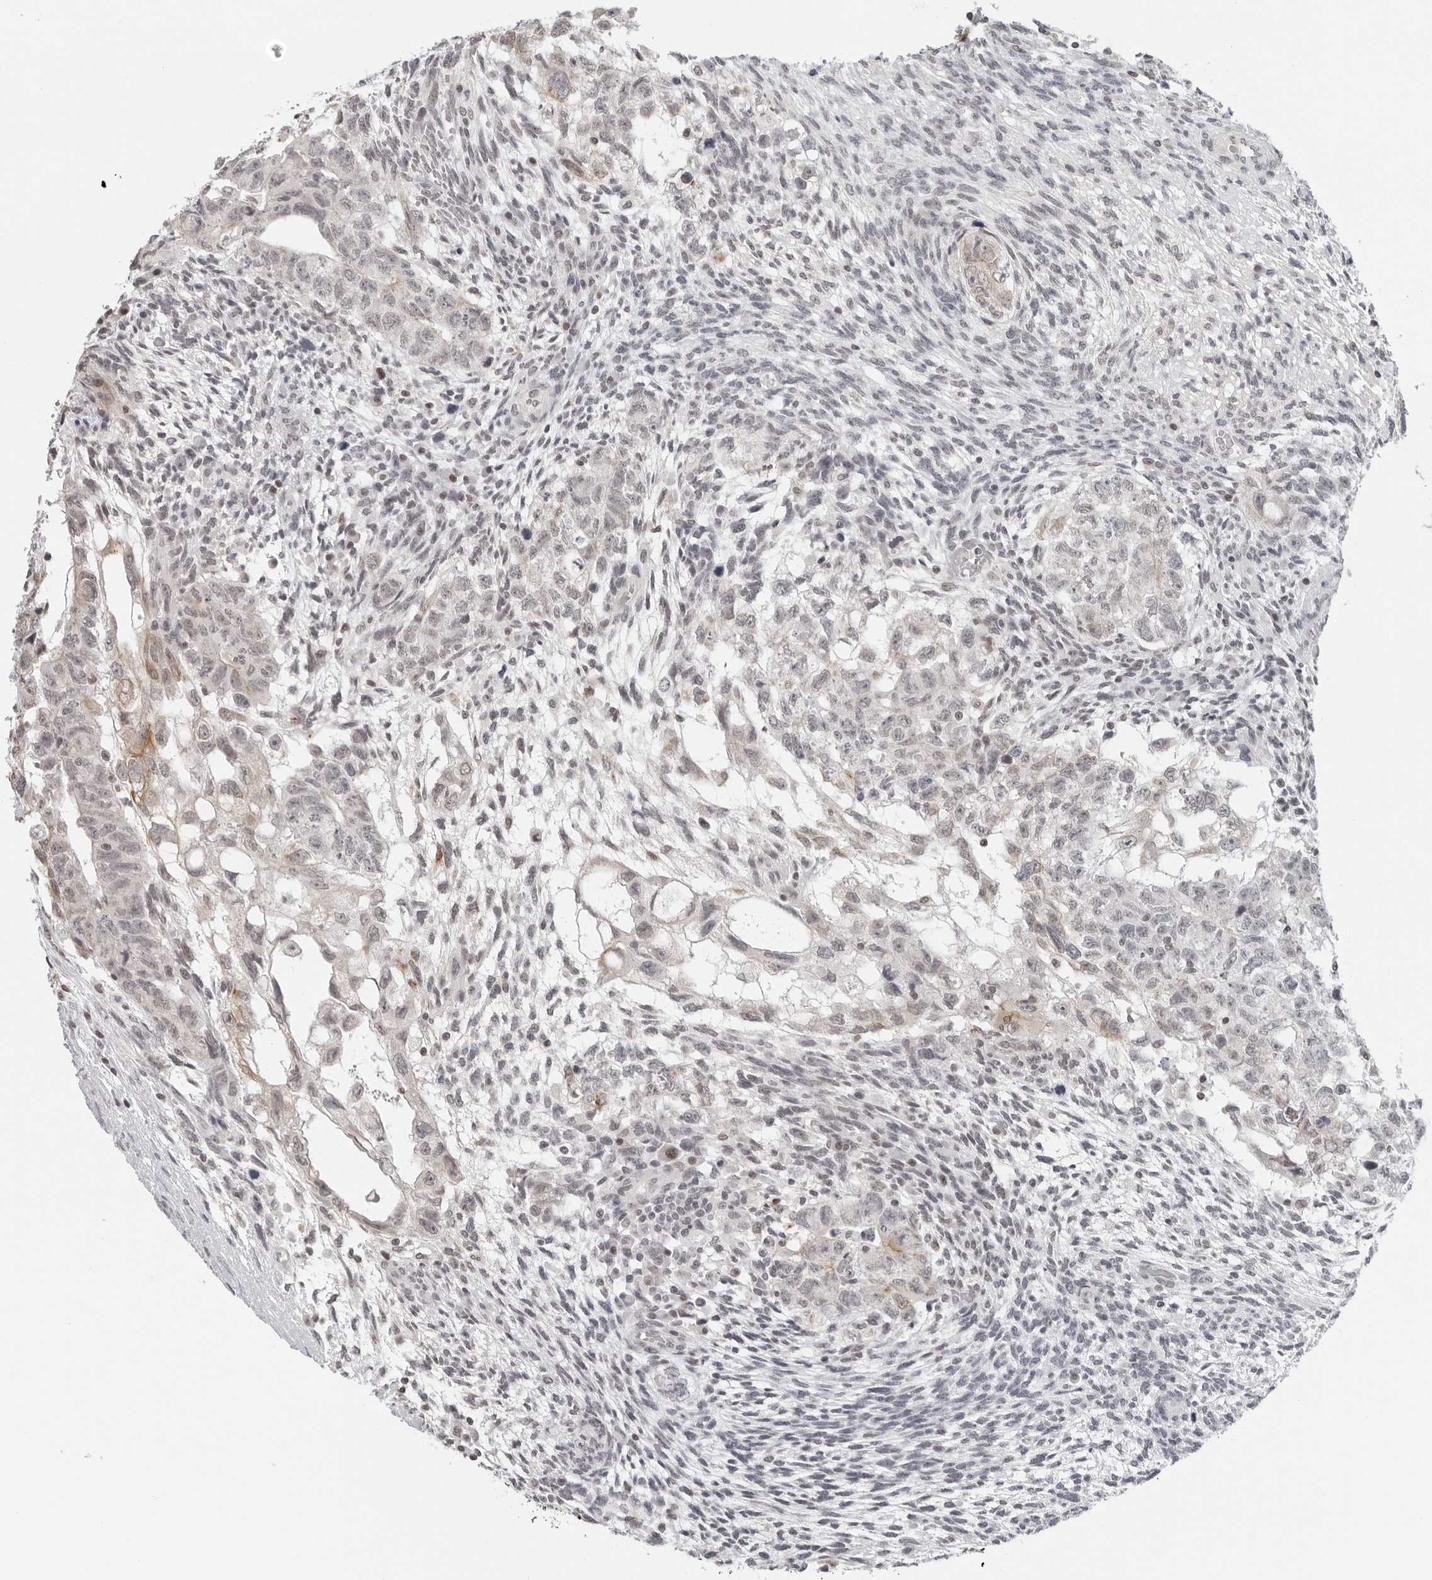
{"staining": {"intensity": "weak", "quantity": "25%-75%", "location": "nuclear"}, "tissue": "testis cancer", "cell_type": "Tumor cells", "image_type": "cancer", "snomed": [{"axis": "morphology", "description": "Normal tissue, NOS"}, {"axis": "morphology", "description": "Carcinoma, Embryonal, NOS"}, {"axis": "topography", "description": "Testis"}], "caption": "The immunohistochemical stain labels weak nuclear positivity in tumor cells of embryonal carcinoma (testis) tissue.", "gene": "FLG2", "patient": {"sex": "male", "age": 36}}